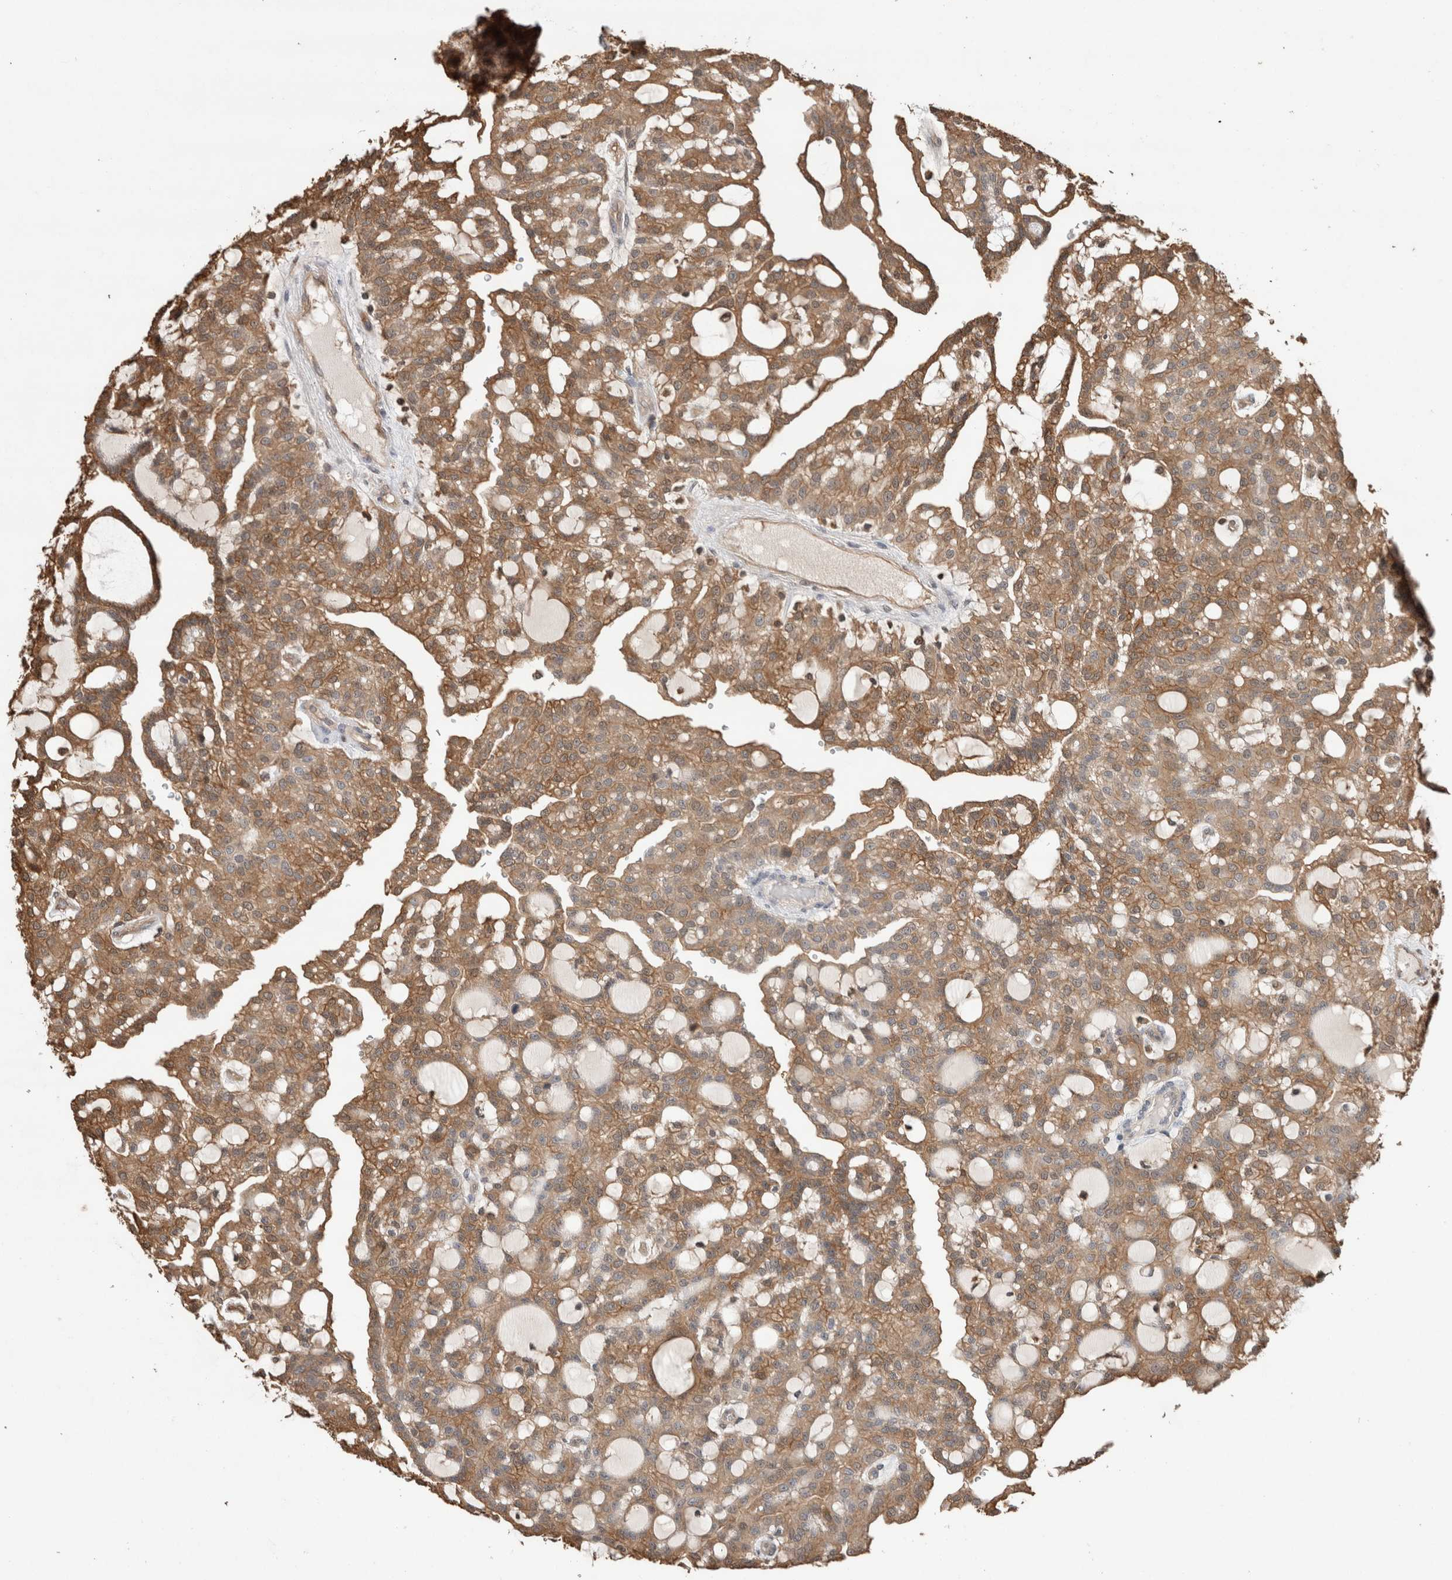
{"staining": {"intensity": "moderate", "quantity": ">75%", "location": "cytoplasmic/membranous"}, "tissue": "renal cancer", "cell_type": "Tumor cells", "image_type": "cancer", "snomed": [{"axis": "morphology", "description": "Adenocarcinoma, NOS"}, {"axis": "topography", "description": "Kidney"}], "caption": "Renal cancer tissue displays moderate cytoplasmic/membranous expression in about >75% of tumor cells, visualized by immunohistochemistry. (IHC, brightfield microscopy, high magnification).", "gene": "TRIM5", "patient": {"sex": "male", "age": 63}}